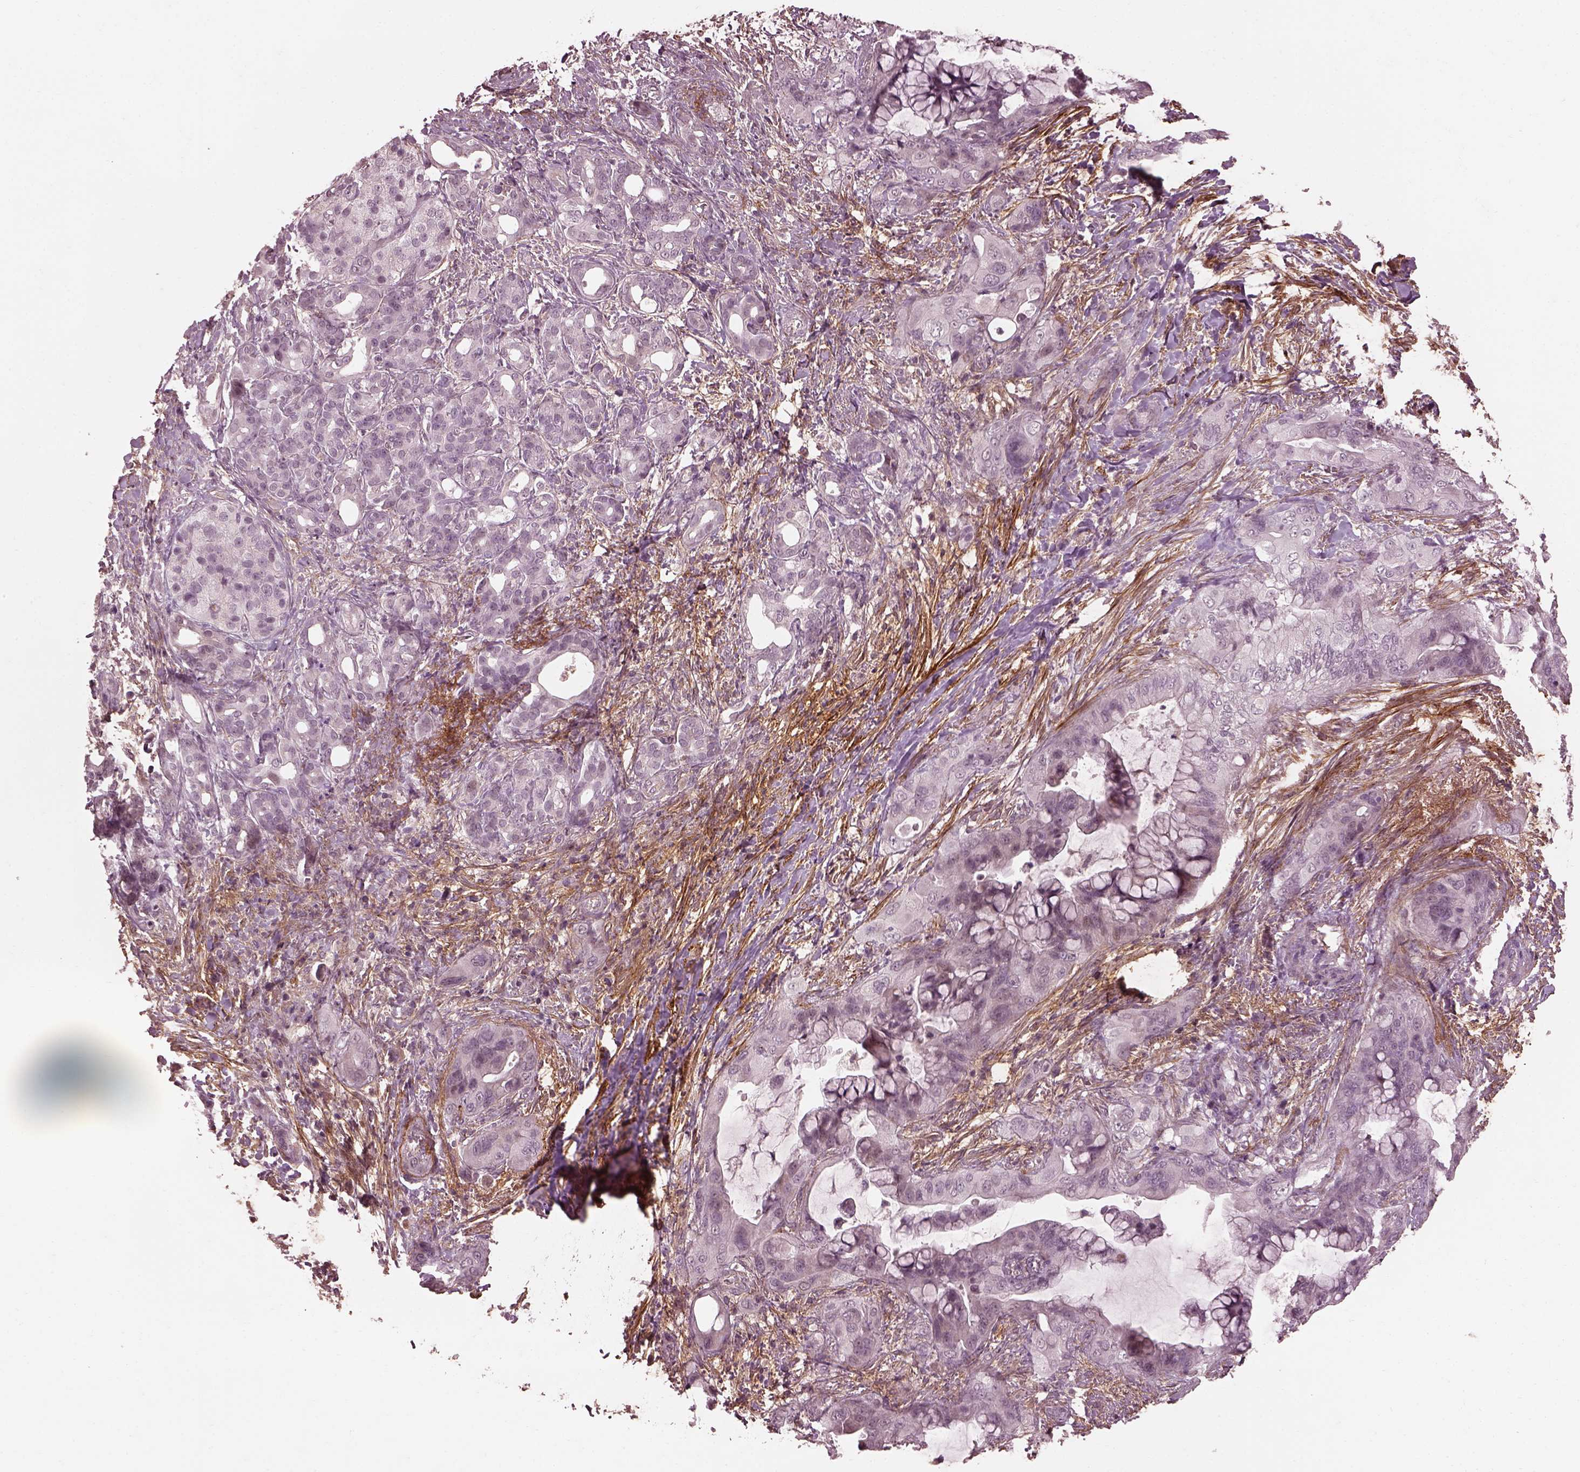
{"staining": {"intensity": "negative", "quantity": "none", "location": "none"}, "tissue": "pancreatic cancer", "cell_type": "Tumor cells", "image_type": "cancer", "snomed": [{"axis": "morphology", "description": "Adenocarcinoma, NOS"}, {"axis": "topography", "description": "Pancreas"}], "caption": "This is an immunohistochemistry image of human pancreatic adenocarcinoma. There is no positivity in tumor cells.", "gene": "EFEMP1", "patient": {"sex": "male", "age": 71}}